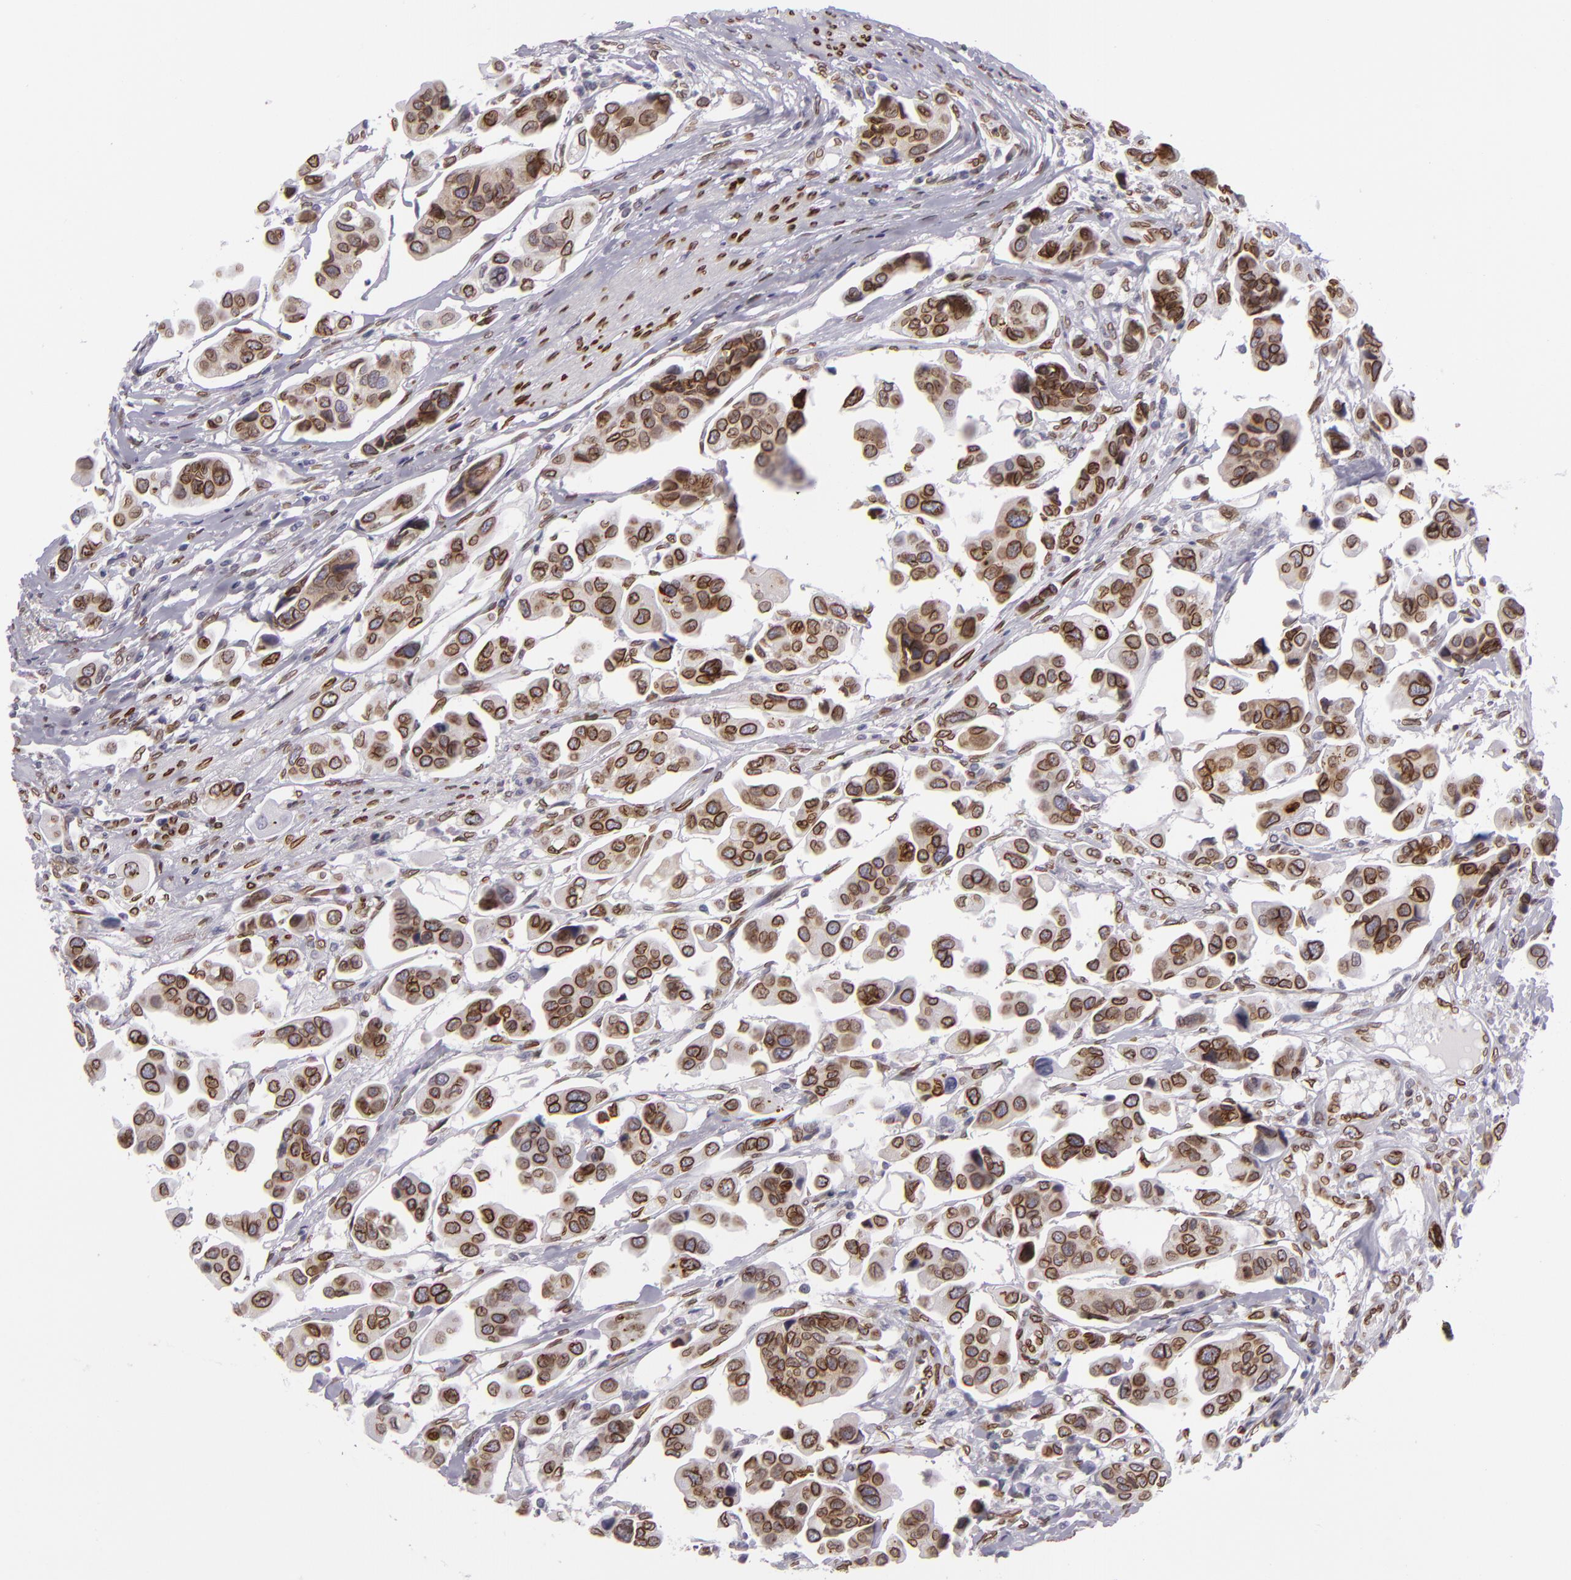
{"staining": {"intensity": "strong", "quantity": ">75%", "location": "nuclear"}, "tissue": "urothelial cancer", "cell_type": "Tumor cells", "image_type": "cancer", "snomed": [{"axis": "morphology", "description": "Adenocarcinoma, NOS"}, {"axis": "topography", "description": "Urinary bladder"}], "caption": "Human adenocarcinoma stained with a protein marker reveals strong staining in tumor cells.", "gene": "EMD", "patient": {"sex": "male", "age": 61}}